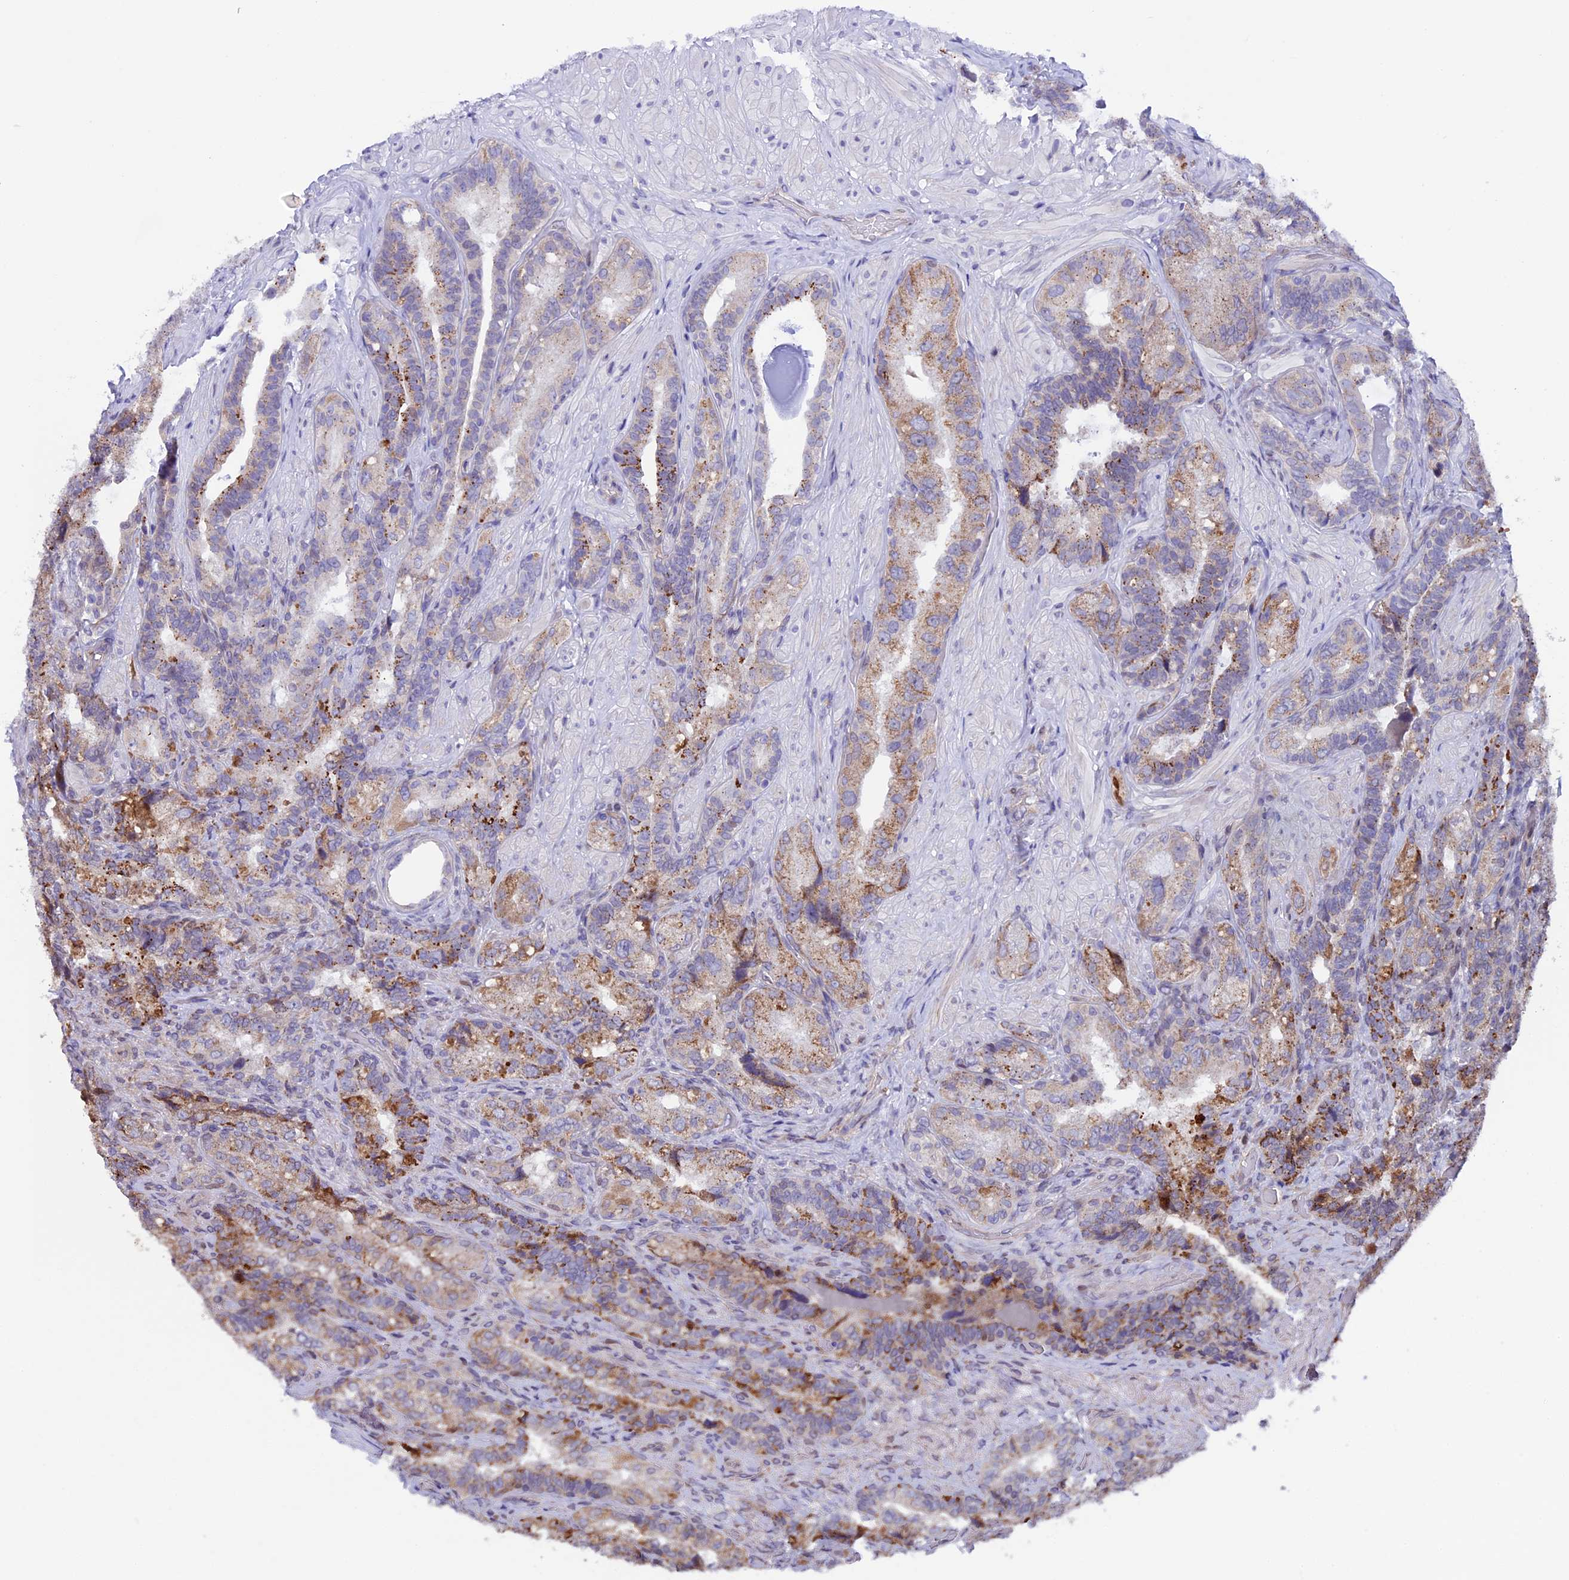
{"staining": {"intensity": "moderate", "quantity": "25%-75%", "location": "cytoplasmic/membranous"}, "tissue": "seminal vesicle", "cell_type": "Glandular cells", "image_type": "normal", "snomed": [{"axis": "morphology", "description": "Normal tissue, NOS"}, {"axis": "topography", "description": "Prostate and seminal vesicle, NOS"}, {"axis": "topography", "description": "Prostate"}, {"axis": "topography", "description": "Seminal veicle"}], "caption": "High-magnification brightfield microscopy of normal seminal vesicle stained with DAB (3,3'-diaminobenzidine) (brown) and counterstained with hematoxylin (blue). glandular cells exhibit moderate cytoplasmic/membranous staining is seen in about25%-75% of cells. Nuclei are stained in blue.", "gene": "TMEM171", "patient": {"sex": "male", "age": 67}}